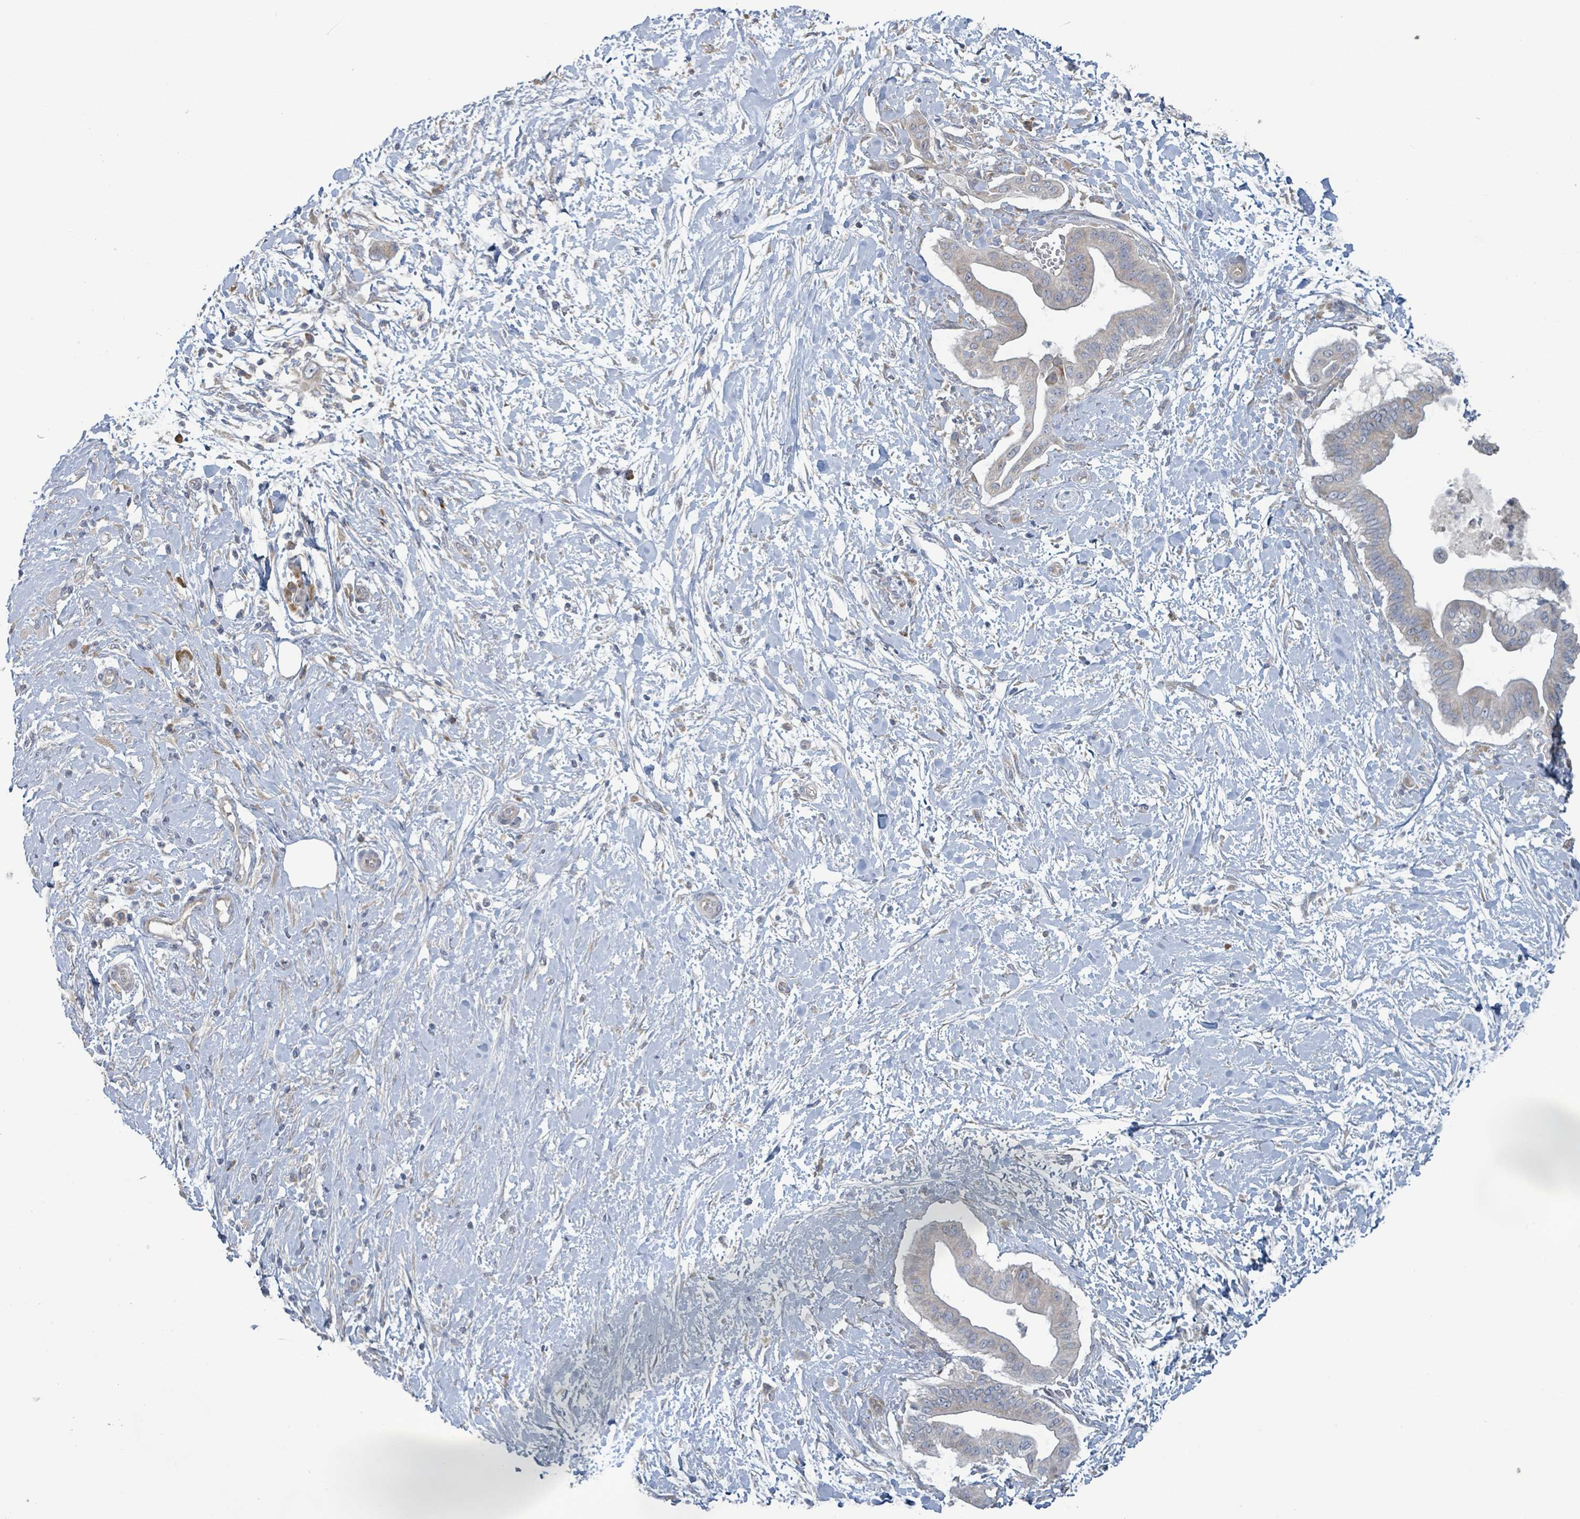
{"staining": {"intensity": "weak", "quantity": "25%-75%", "location": "cytoplasmic/membranous"}, "tissue": "pancreatic cancer", "cell_type": "Tumor cells", "image_type": "cancer", "snomed": [{"axis": "morphology", "description": "Adenocarcinoma, NOS"}, {"axis": "topography", "description": "Pancreas"}], "caption": "A histopathology image of human pancreatic adenocarcinoma stained for a protein demonstrates weak cytoplasmic/membranous brown staining in tumor cells. (DAB (3,3'-diaminobenzidine) IHC, brown staining for protein, blue staining for nuclei).", "gene": "RPL32", "patient": {"sex": "male", "age": 68}}